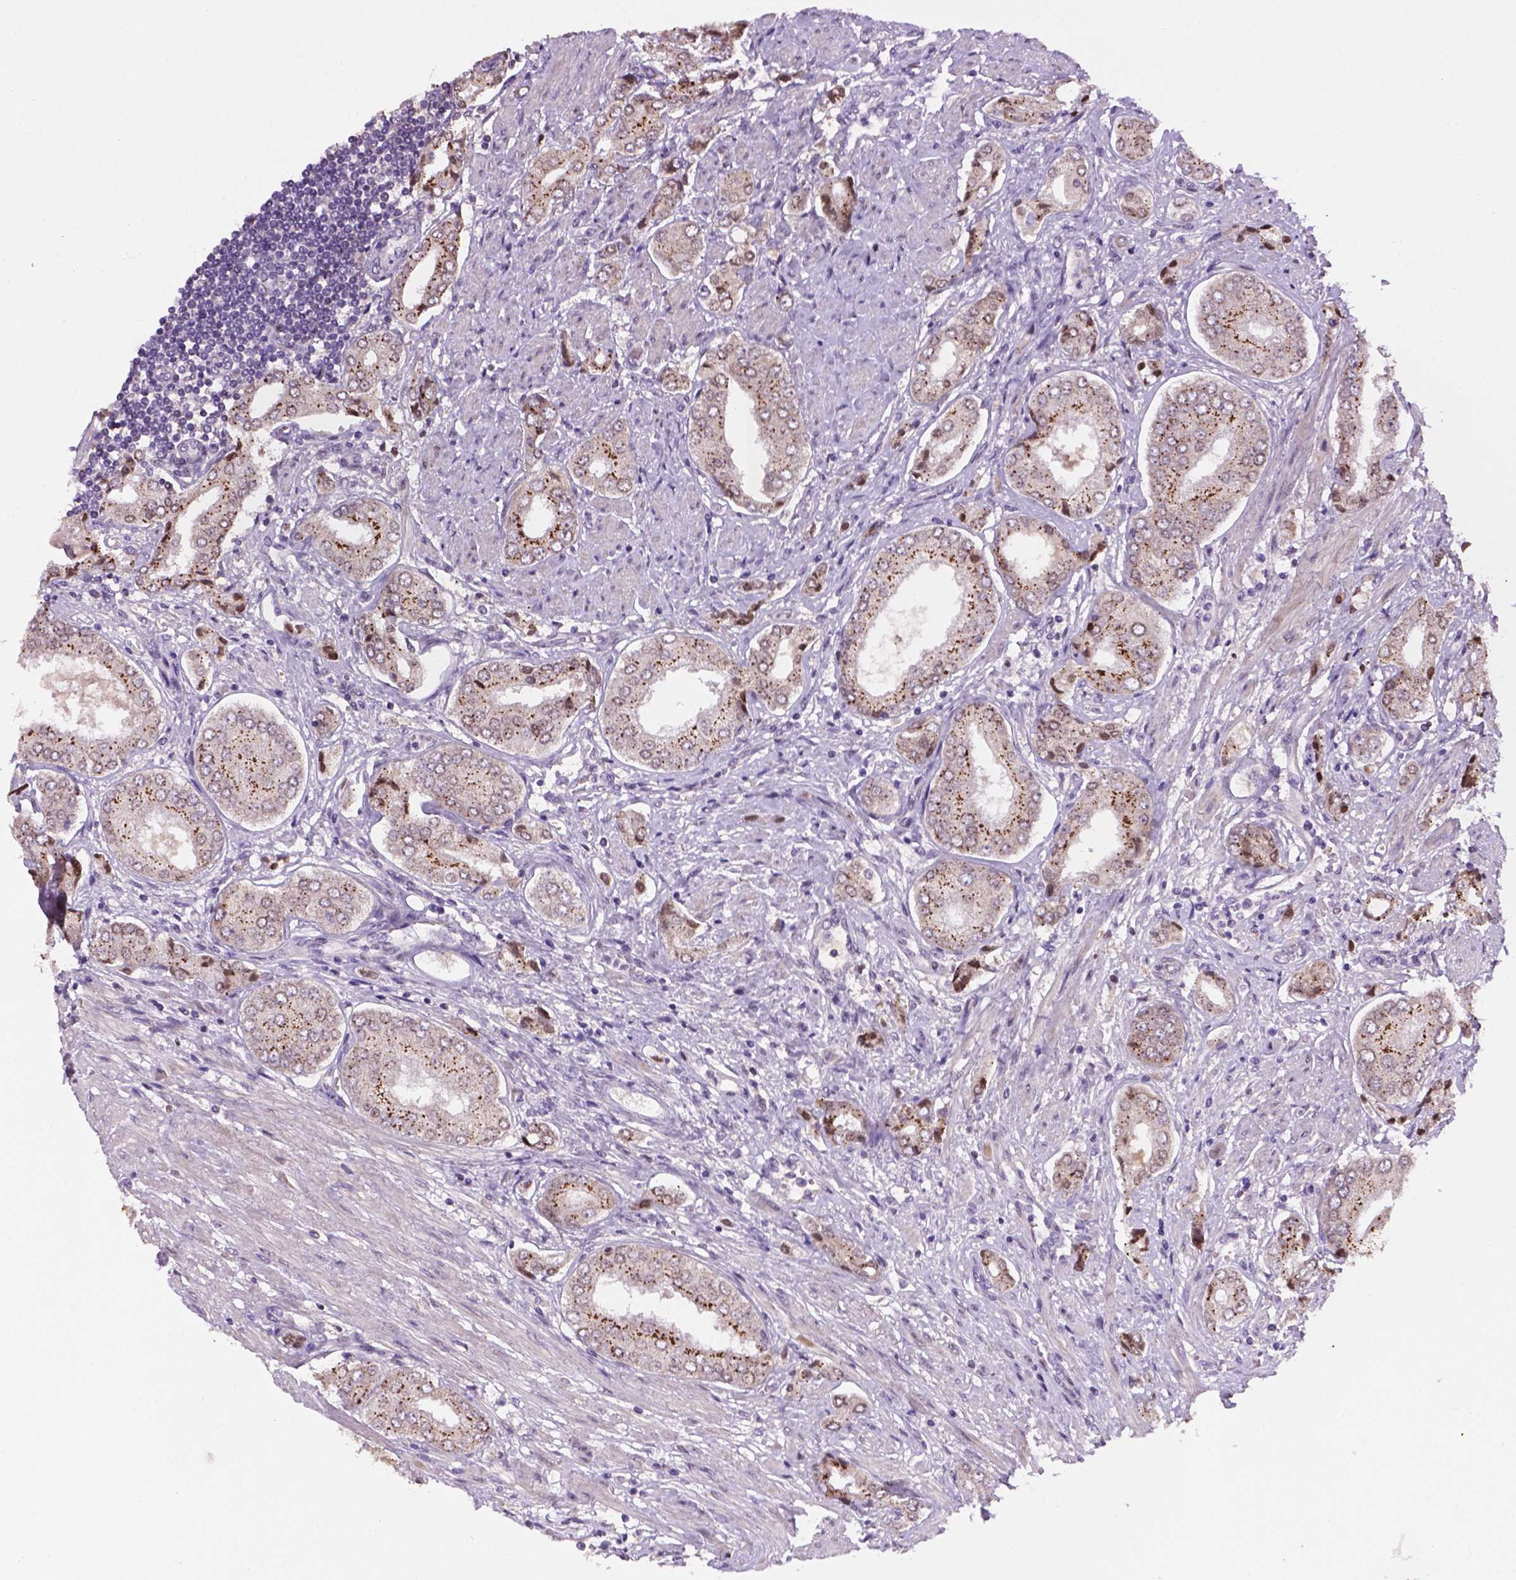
{"staining": {"intensity": "negative", "quantity": "none", "location": "none"}, "tissue": "prostate cancer", "cell_type": "Tumor cells", "image_type": "cancer", "snomed": [{"axis": "morphology", "description": "Adenocarcinoma, NOS"}, {"axis": "topography", "description": "Prostate"}], "caption": "Tumor cells are negative for protein expression in human adenocarcinoma (prostate). (IHC, brightfield microscopy, high magnification).", "gene": "IRF6", "patient": {"sex": "male", "age": 63}}